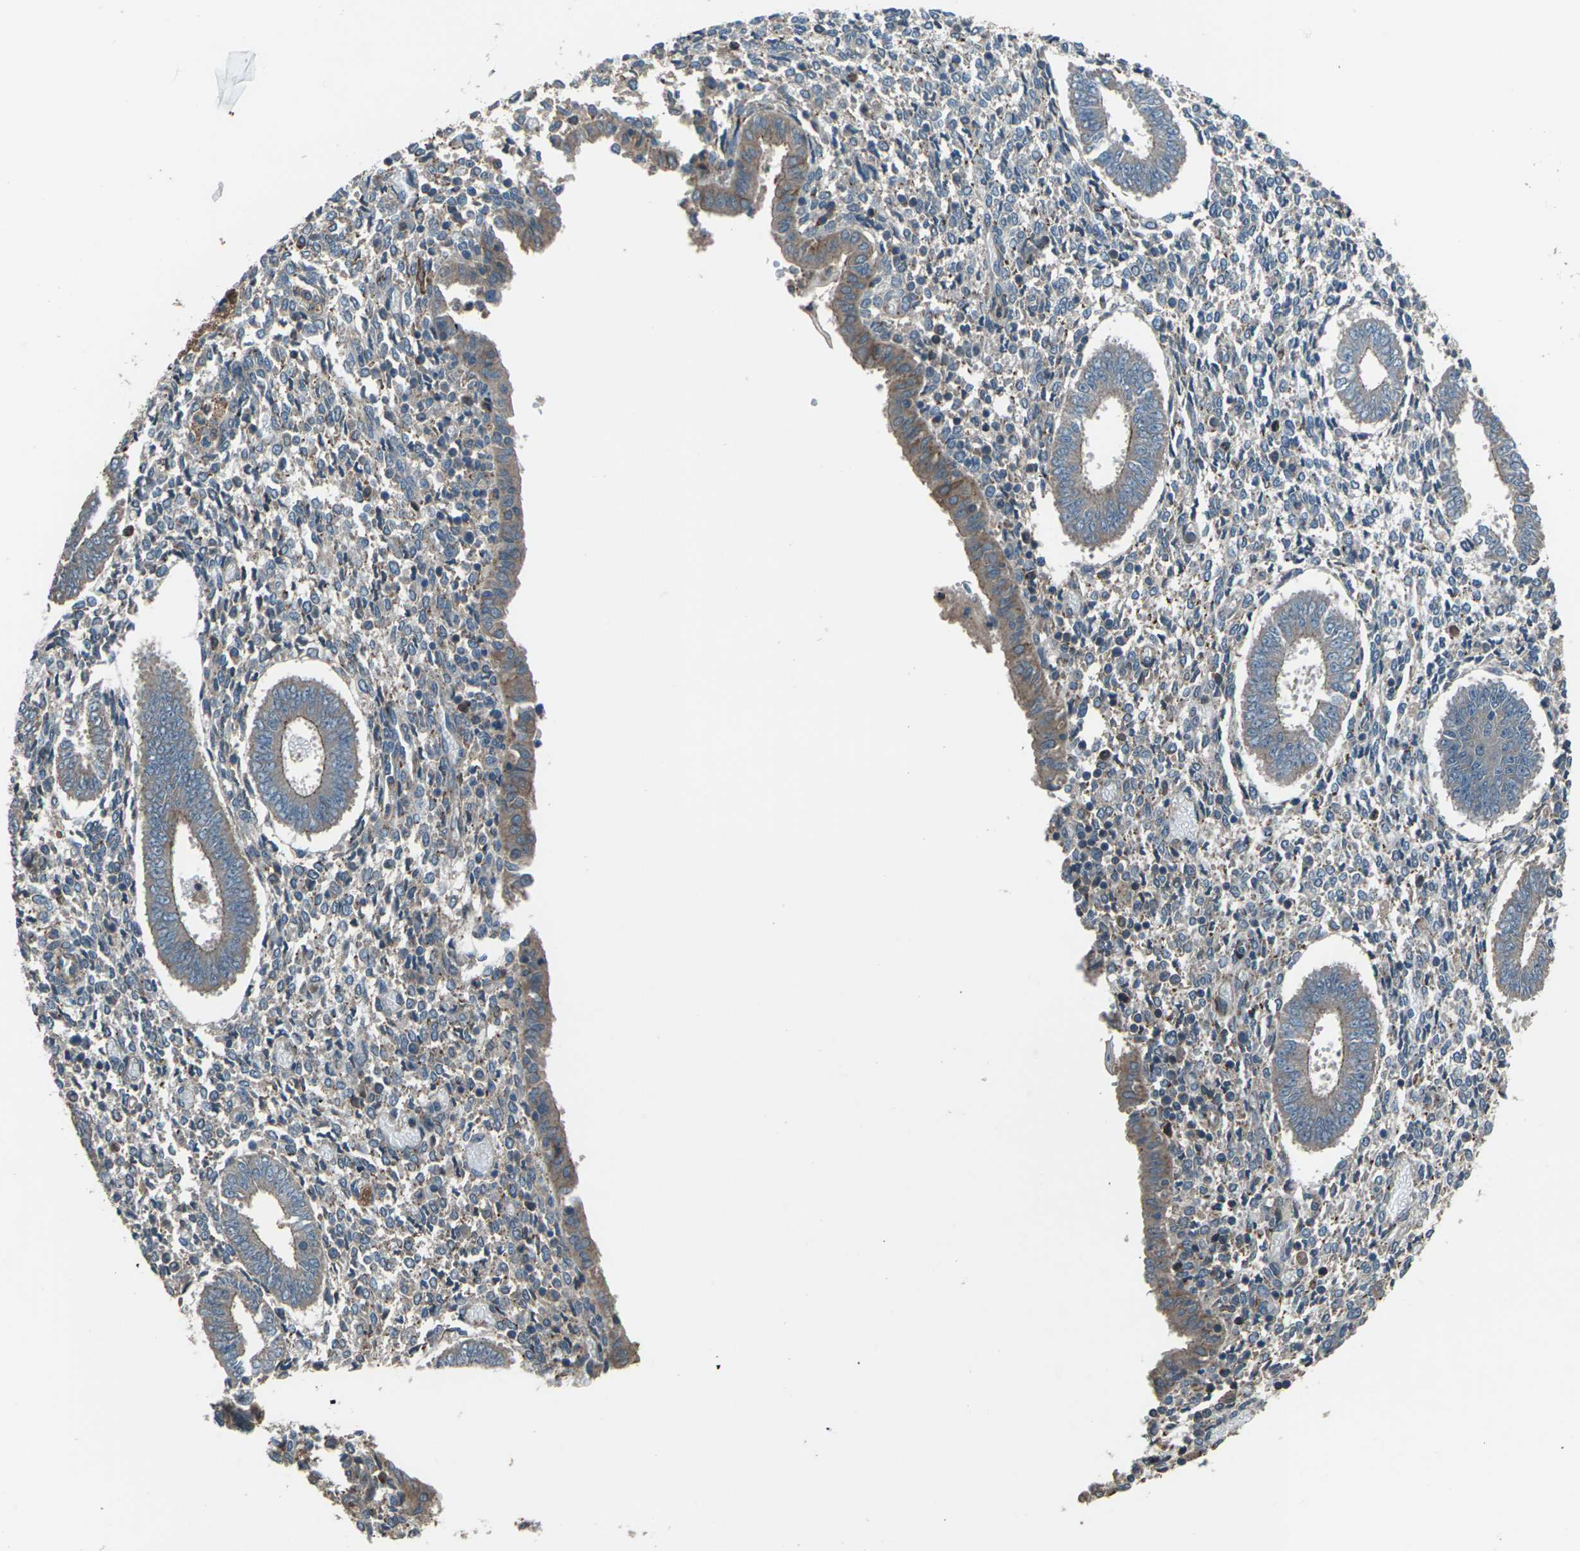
{"staining": {"intensity": "weak", "quantity": "<25%", "location": "cytoplasmic/membranous"}, "tissue": "endometrium", "cell_type": "Cells in endometrial stroma", "image_type": "normal", "snomed": [{"axis": "morphology", "description": "Normal tissue, NOS"}, {"axis": "topography", "description": "Endometrium"}], "caption": "The histopathology image shows no staining of cells in endometrial stroma in unremarkable endometrium. (DAB (3,3'-diaminobenzidine) IHC, high magnification).", "gene": "CMTM4", "patient": {"sex": "female", "age": 35}}